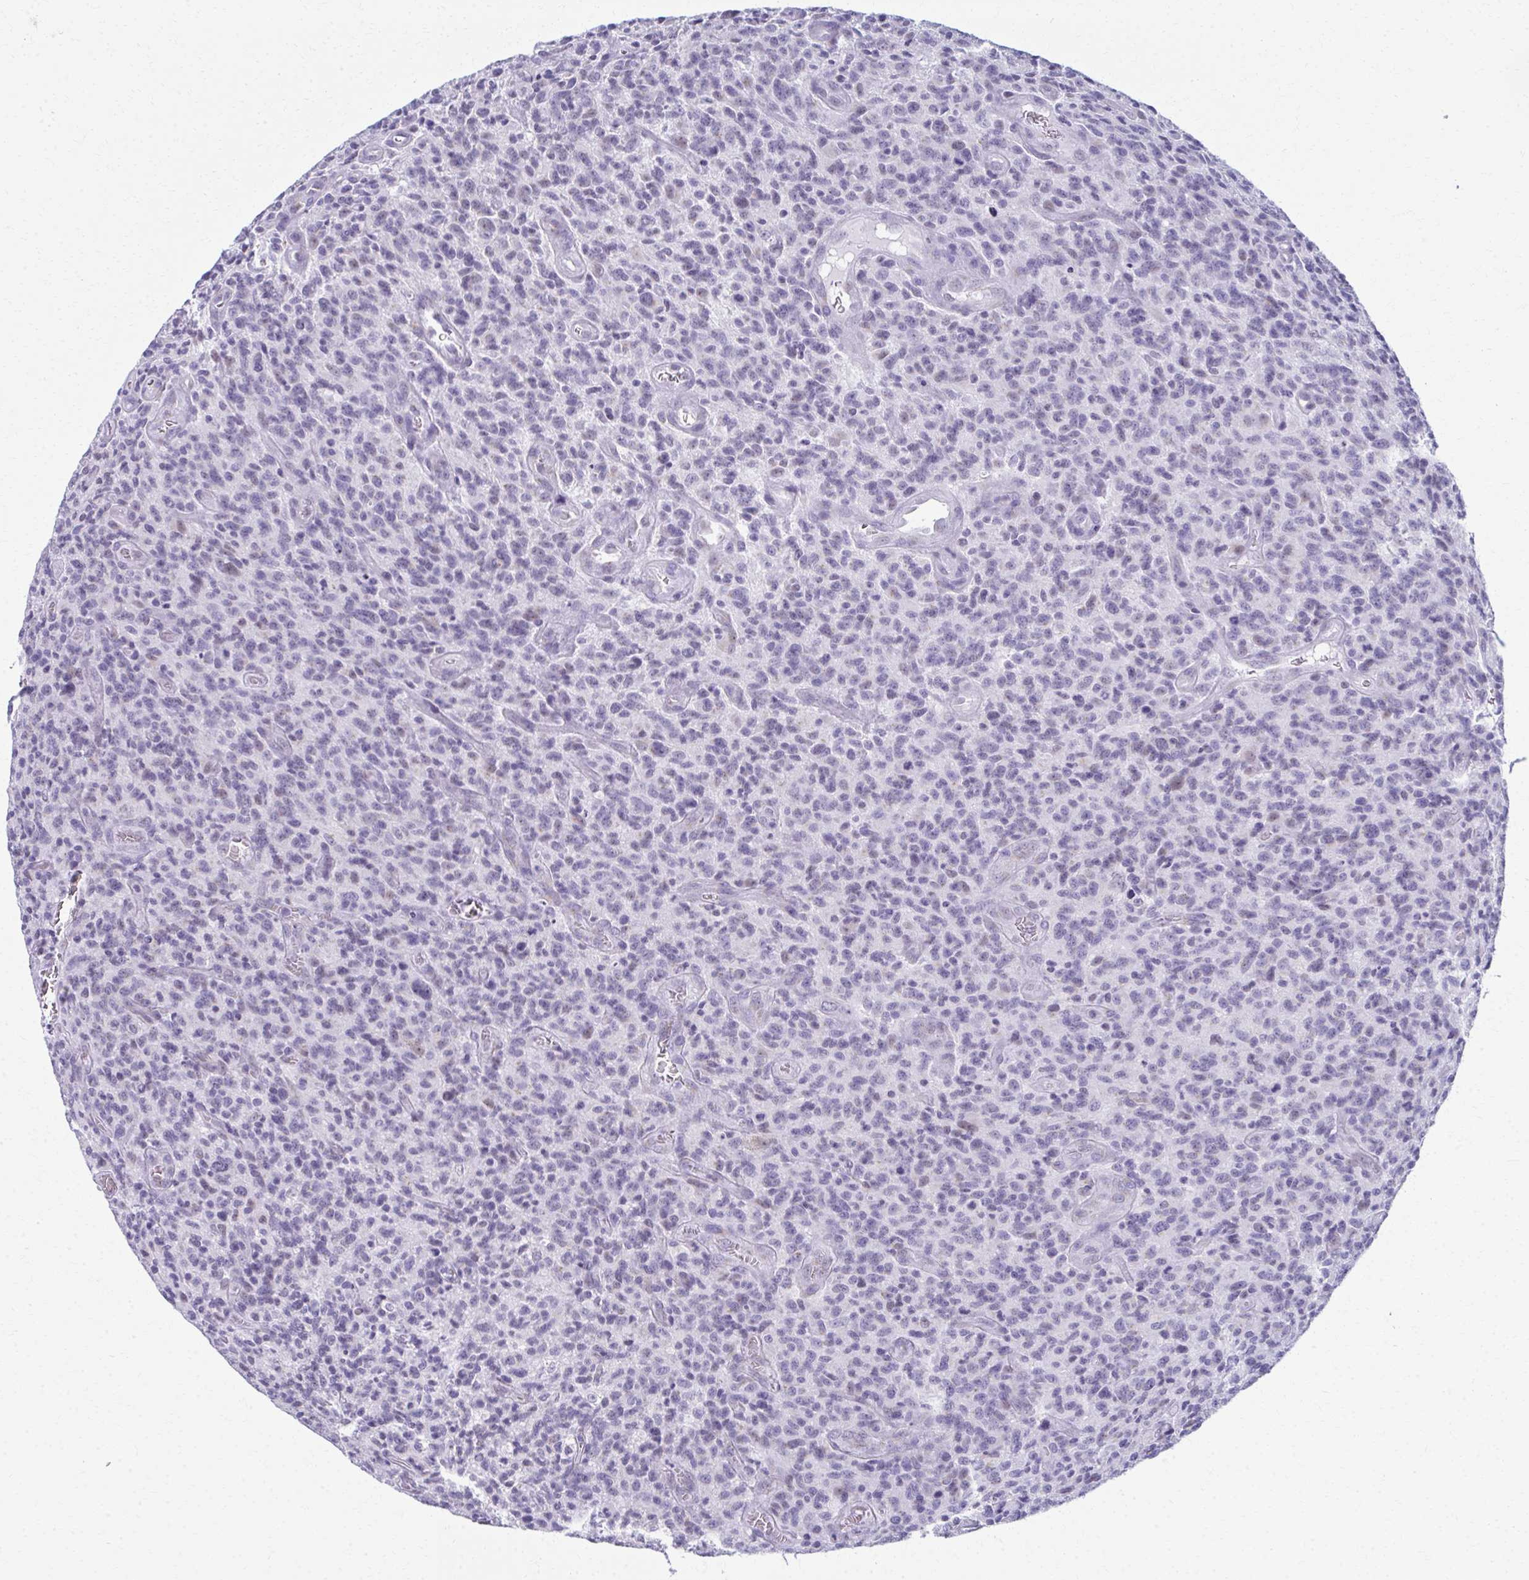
{"staining": {"intensity": "weak", "quantity": "<25%", "location": "nuclear"}, "tissue": "glioma", "cell_type": "Tumor cells", "image_type": "cancer", "snomed": [{"axis": "morphology", "description": "Glioma, malignant, High grade"}, {"axis": "topography", "description": "Brain"}], "caption": "Immunohistochemistry (IHC) of malignant glioma (high-grade) demonstrates no expression in tumor cells. (DAB IHC, high magnification).", "gene": "SCLY", "patient": {"sex": "male", "age": 76}}